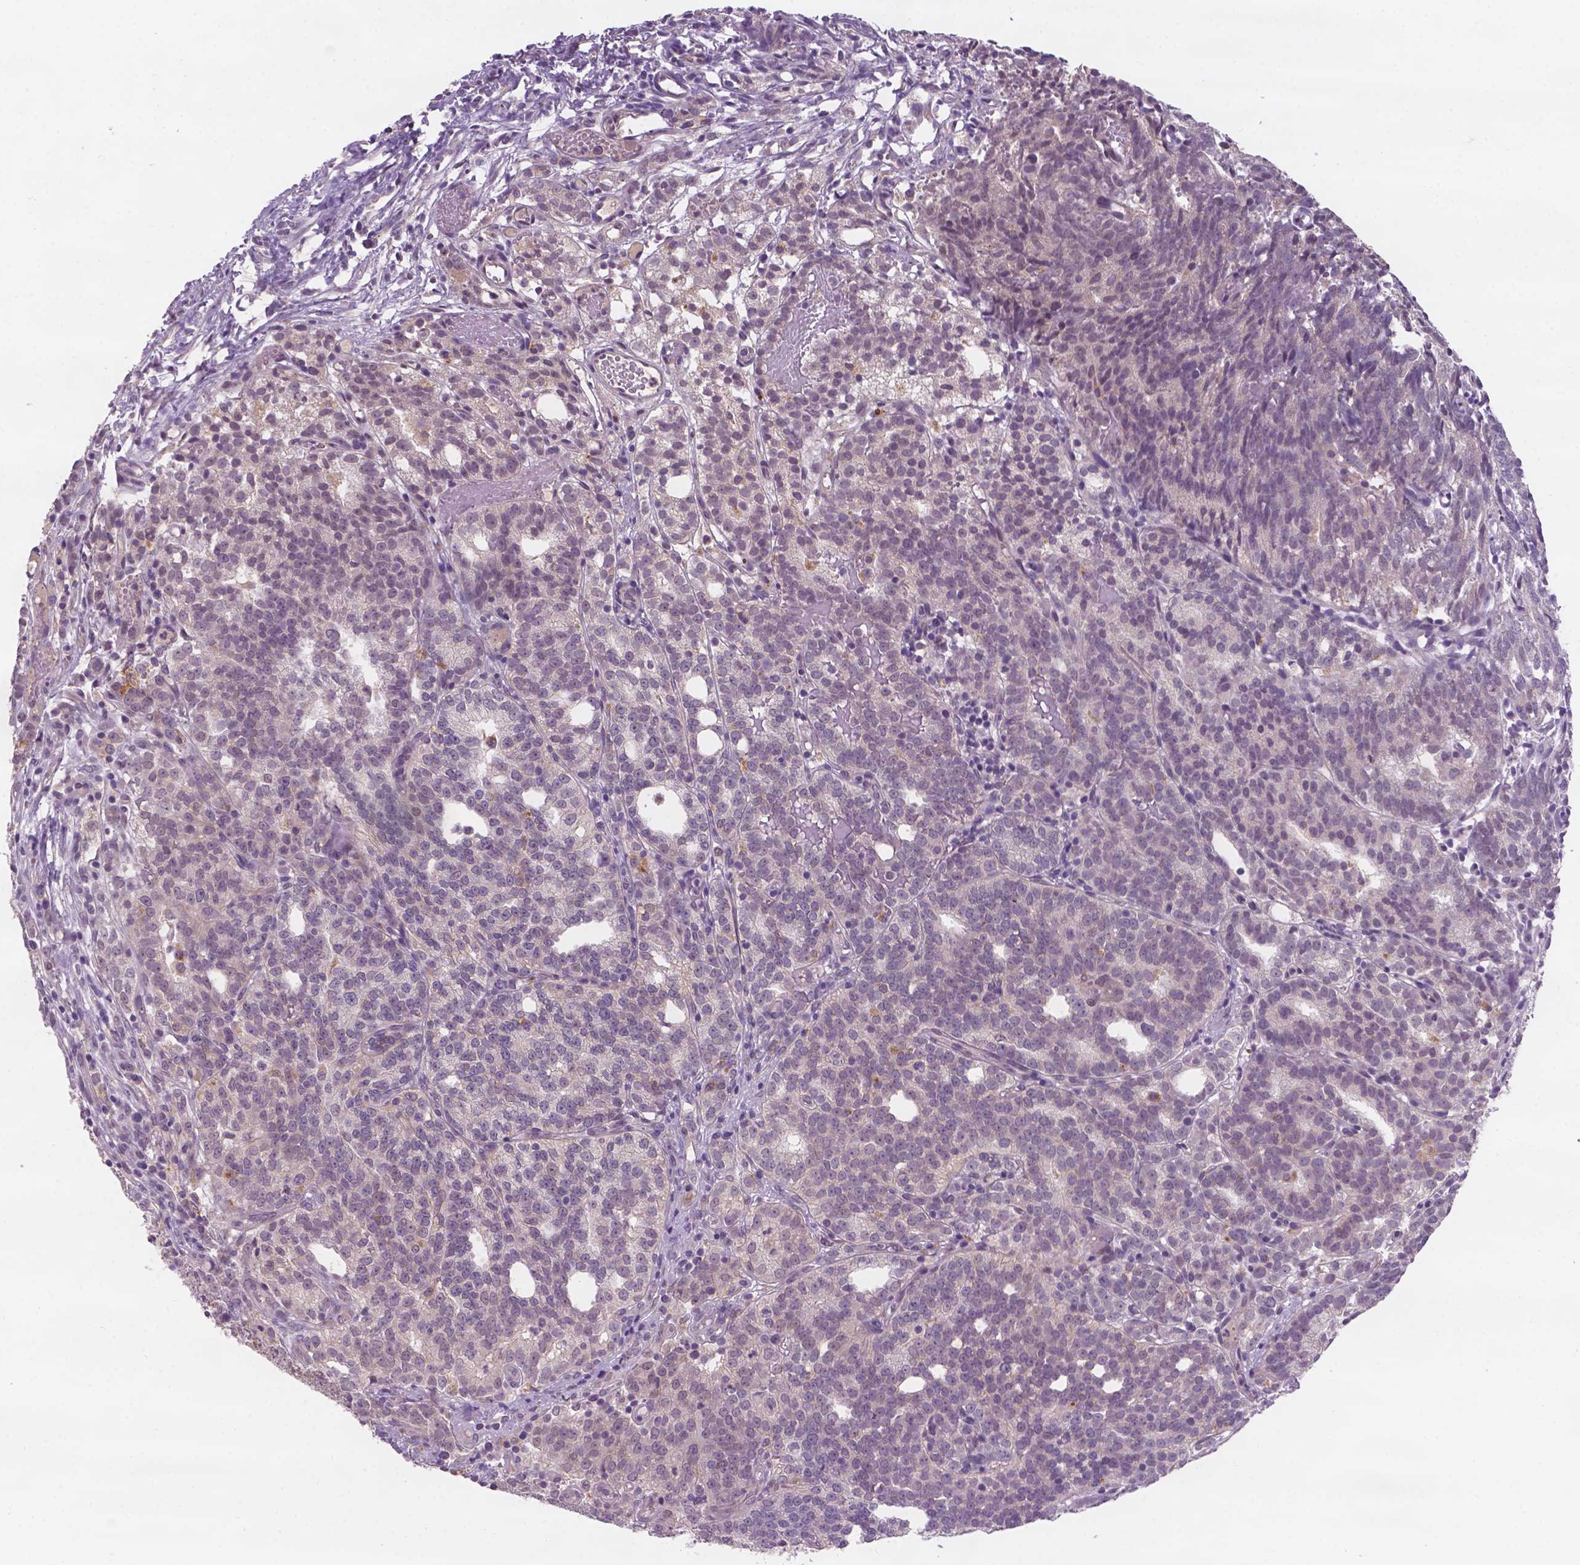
{"staining": {"intensity": "negative", "quantity": "none", "location": "none"}, "tissue": "prostate cancer", "cell_type": "Tumor cells", "image_type": "cancer", "snomed": [{"axis": "morphology", "description": "Adenocarcinoma, High grade"}, {"axis": "topography", "description": "Prostate"}], "caption": "An immunohistochemistry micrograph of prostate adenocarcinoma (high-grade) is shown. There is no staining in tumor cells of prostate adenocarcinoma (high-grade).", "gene": "GXYLT2", "patient": {"sex": "male", "age": 53}}